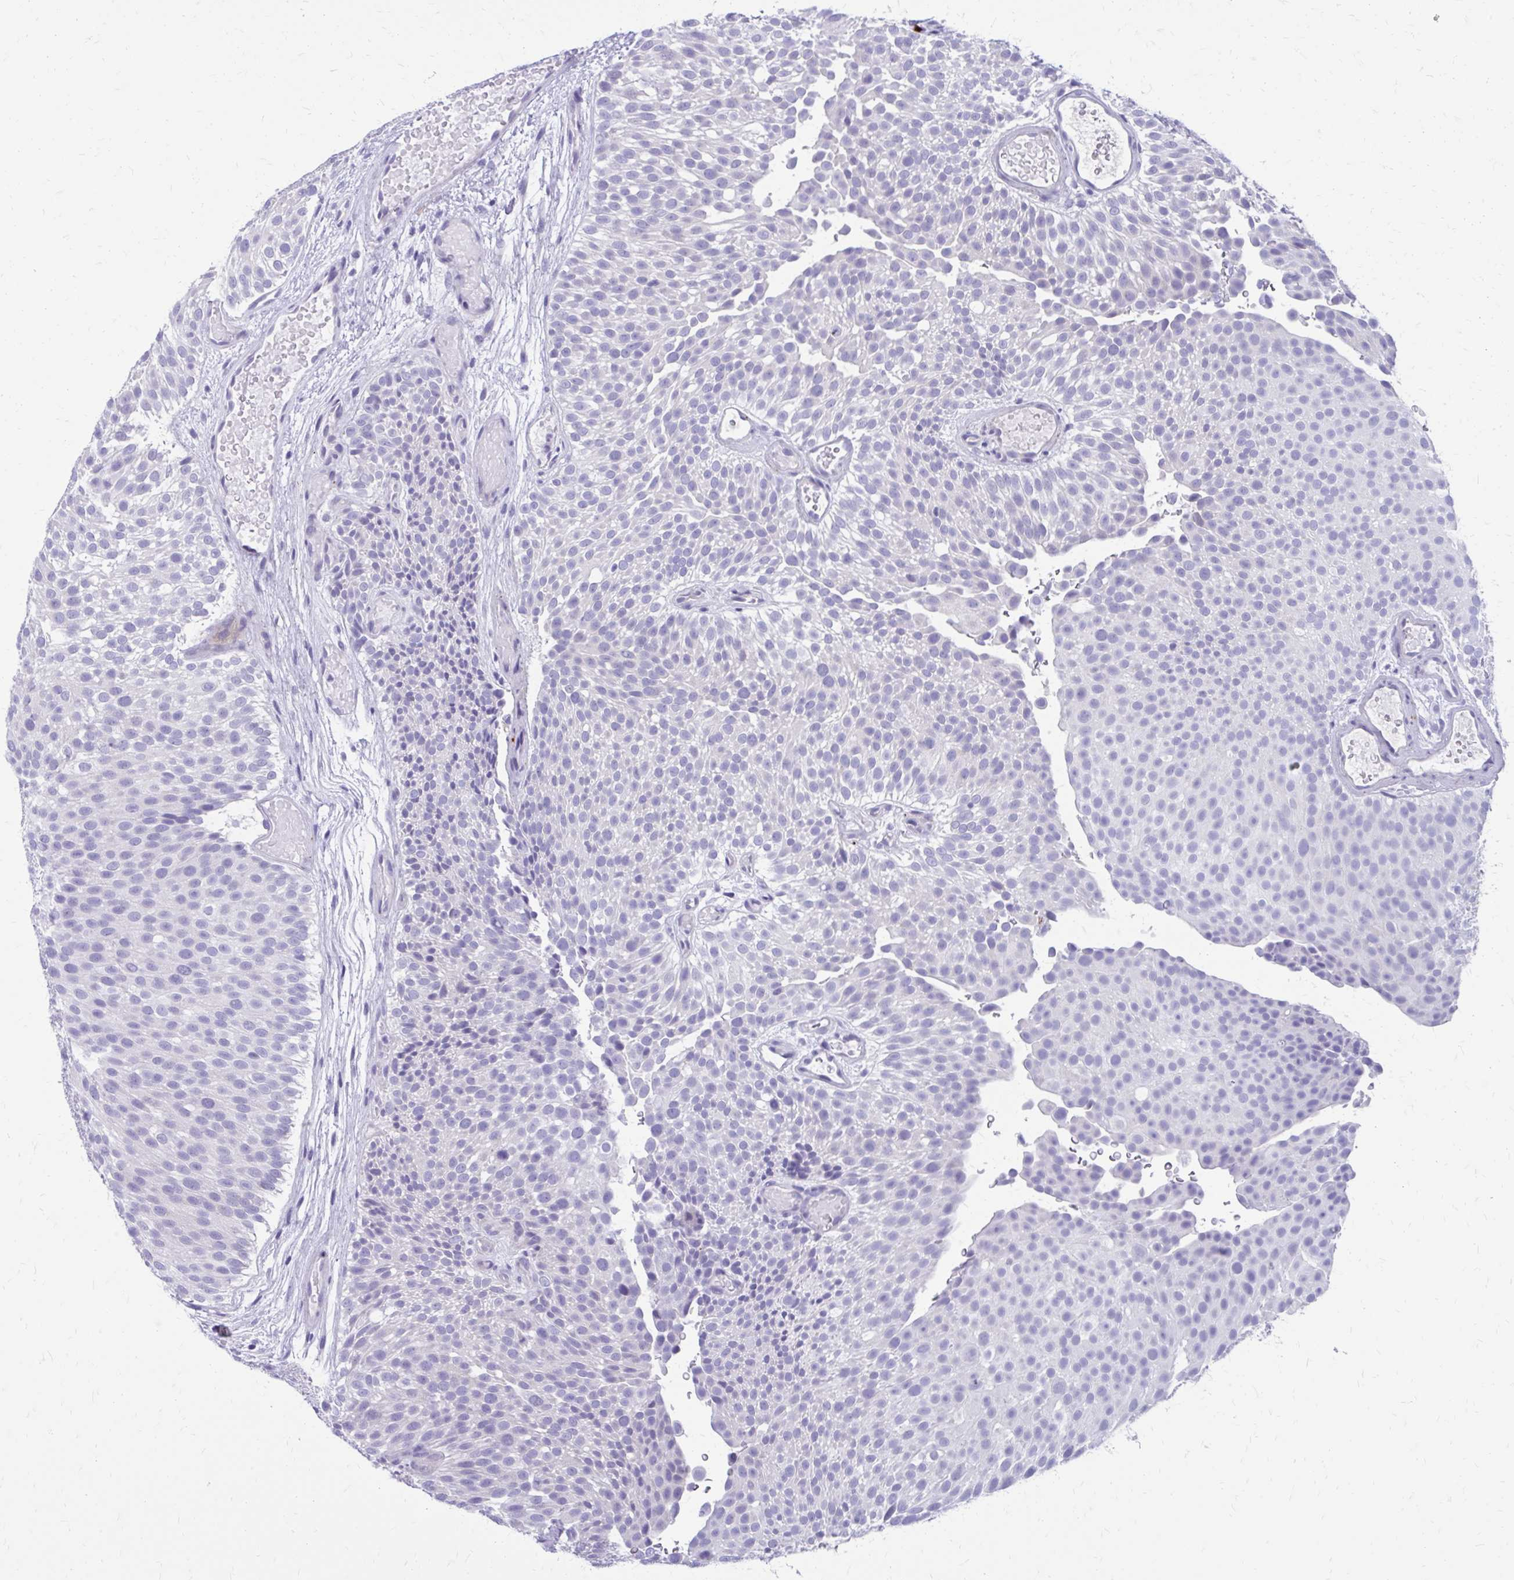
{"staining": {"intensity": "negative", "quantity": "none", "location": "none"}, "tissue": "urothelial cancer", "cell_type": "Tumor cells", "image_type": "cancer", "snomed": [{"axis": "morphology", "description": "Urothelial carcinoma, Low grade"}, {"axis": "topography", "description": "Urinary bladder"}], "caption": "This is a image of IHC staining of low-grade urothelial carcinoma, which shows no expression in tumor cells.", "gene": "SATL1", "patient": {"sex": "male", "age": 78}}